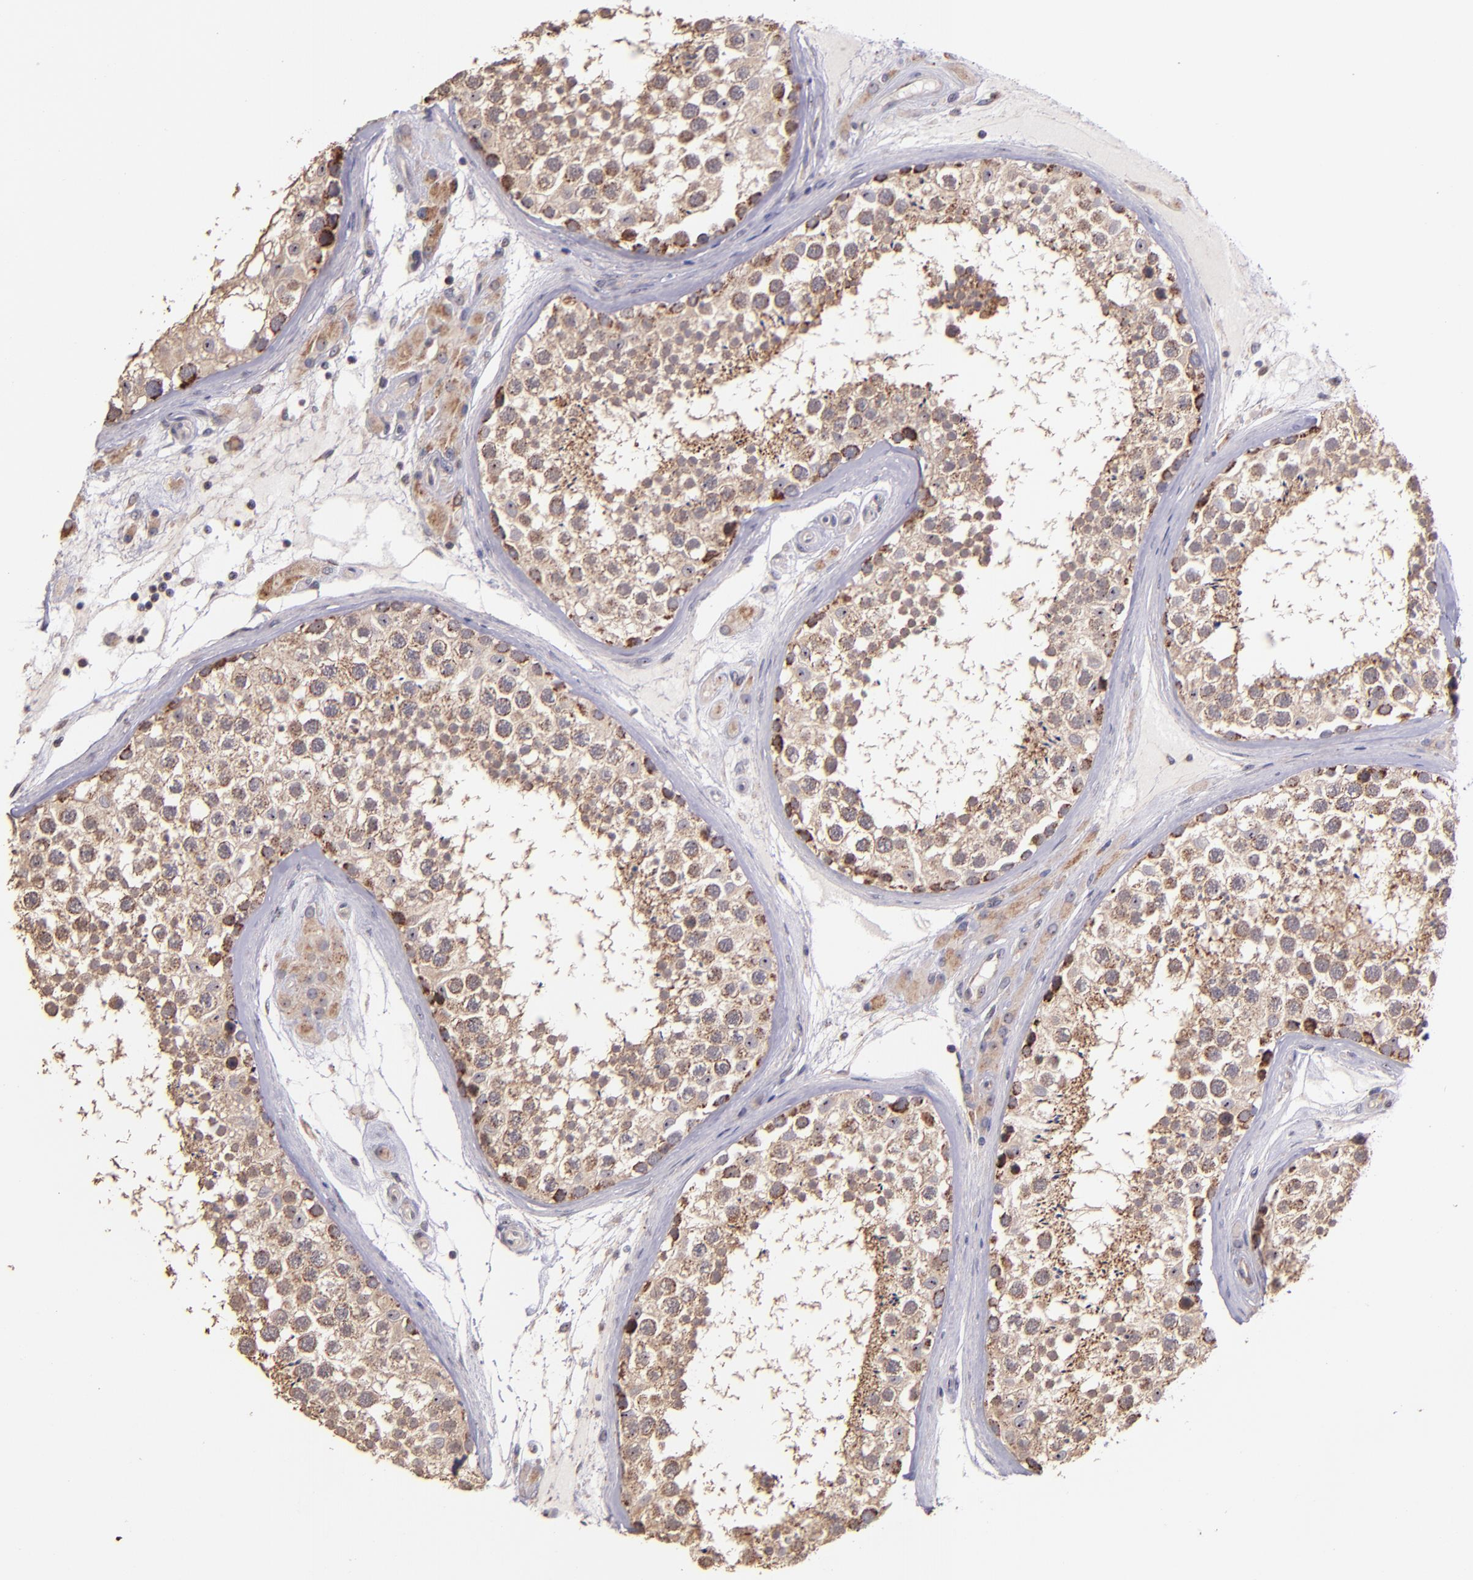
{"staining": {"intensity": "moderate", "quantity": ">75%", "location": "cytoplasmic/membranous"}, "tissue": "testis", "cell_type": "Cells in seminiferous ducts", "image_type": "normal", "snomed": [{"axis": "morphology", "description": "Normal tissue, NOS"}, {"axis": "topography", "description": "Testis"}], "caption": "Moderate cytoplasmic/membranous protein positivity is appreciated in approximately >75% of cells in seminiferous ducts in testis. The staining was performed using DAB (3,3'-diaminobenzidine) to visualize the protein expression in brown, while the nuclei were stained in blue with hematoxylin (Magnification: 20x).", "gene": "SHC1", "patient": {"sex": "male", "age": 46}}